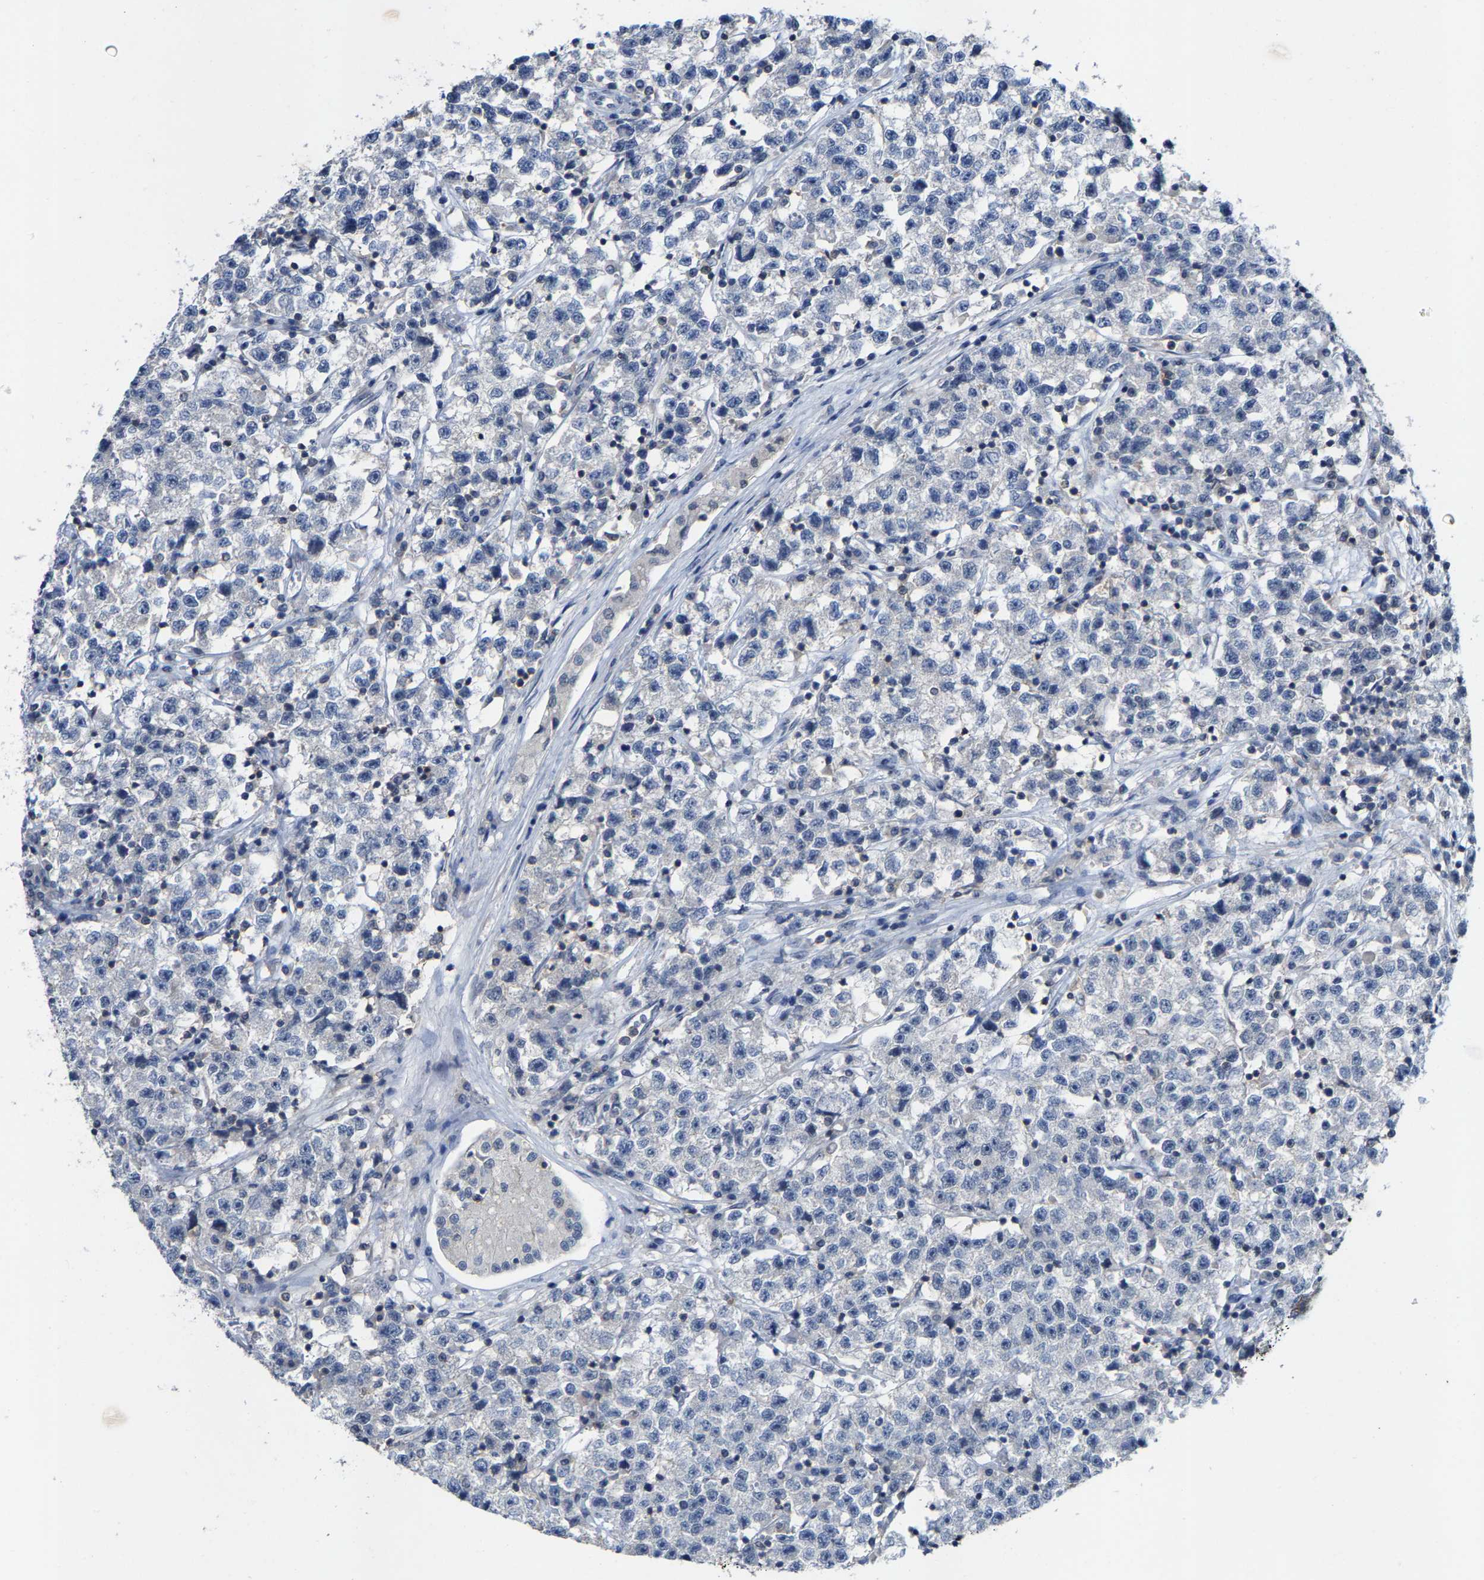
{"staining": {"intensity": "negative", "quantity": "none", "location": "none"}, "tissue": "testis cancer", "cell_type": "Tumor cells", "image_type": "cancer", "snomed": [{"axis": "morphology", "description": "Seminoma, NOS"}, {"axis": "topography", "description": "Testis"}], "caption": "Testis cancer (seminoma) stained for a protein using IHC reveals no staining tumor cells.", "gene": "FGD3", "patient": {"sex": "male", "age": 22}}